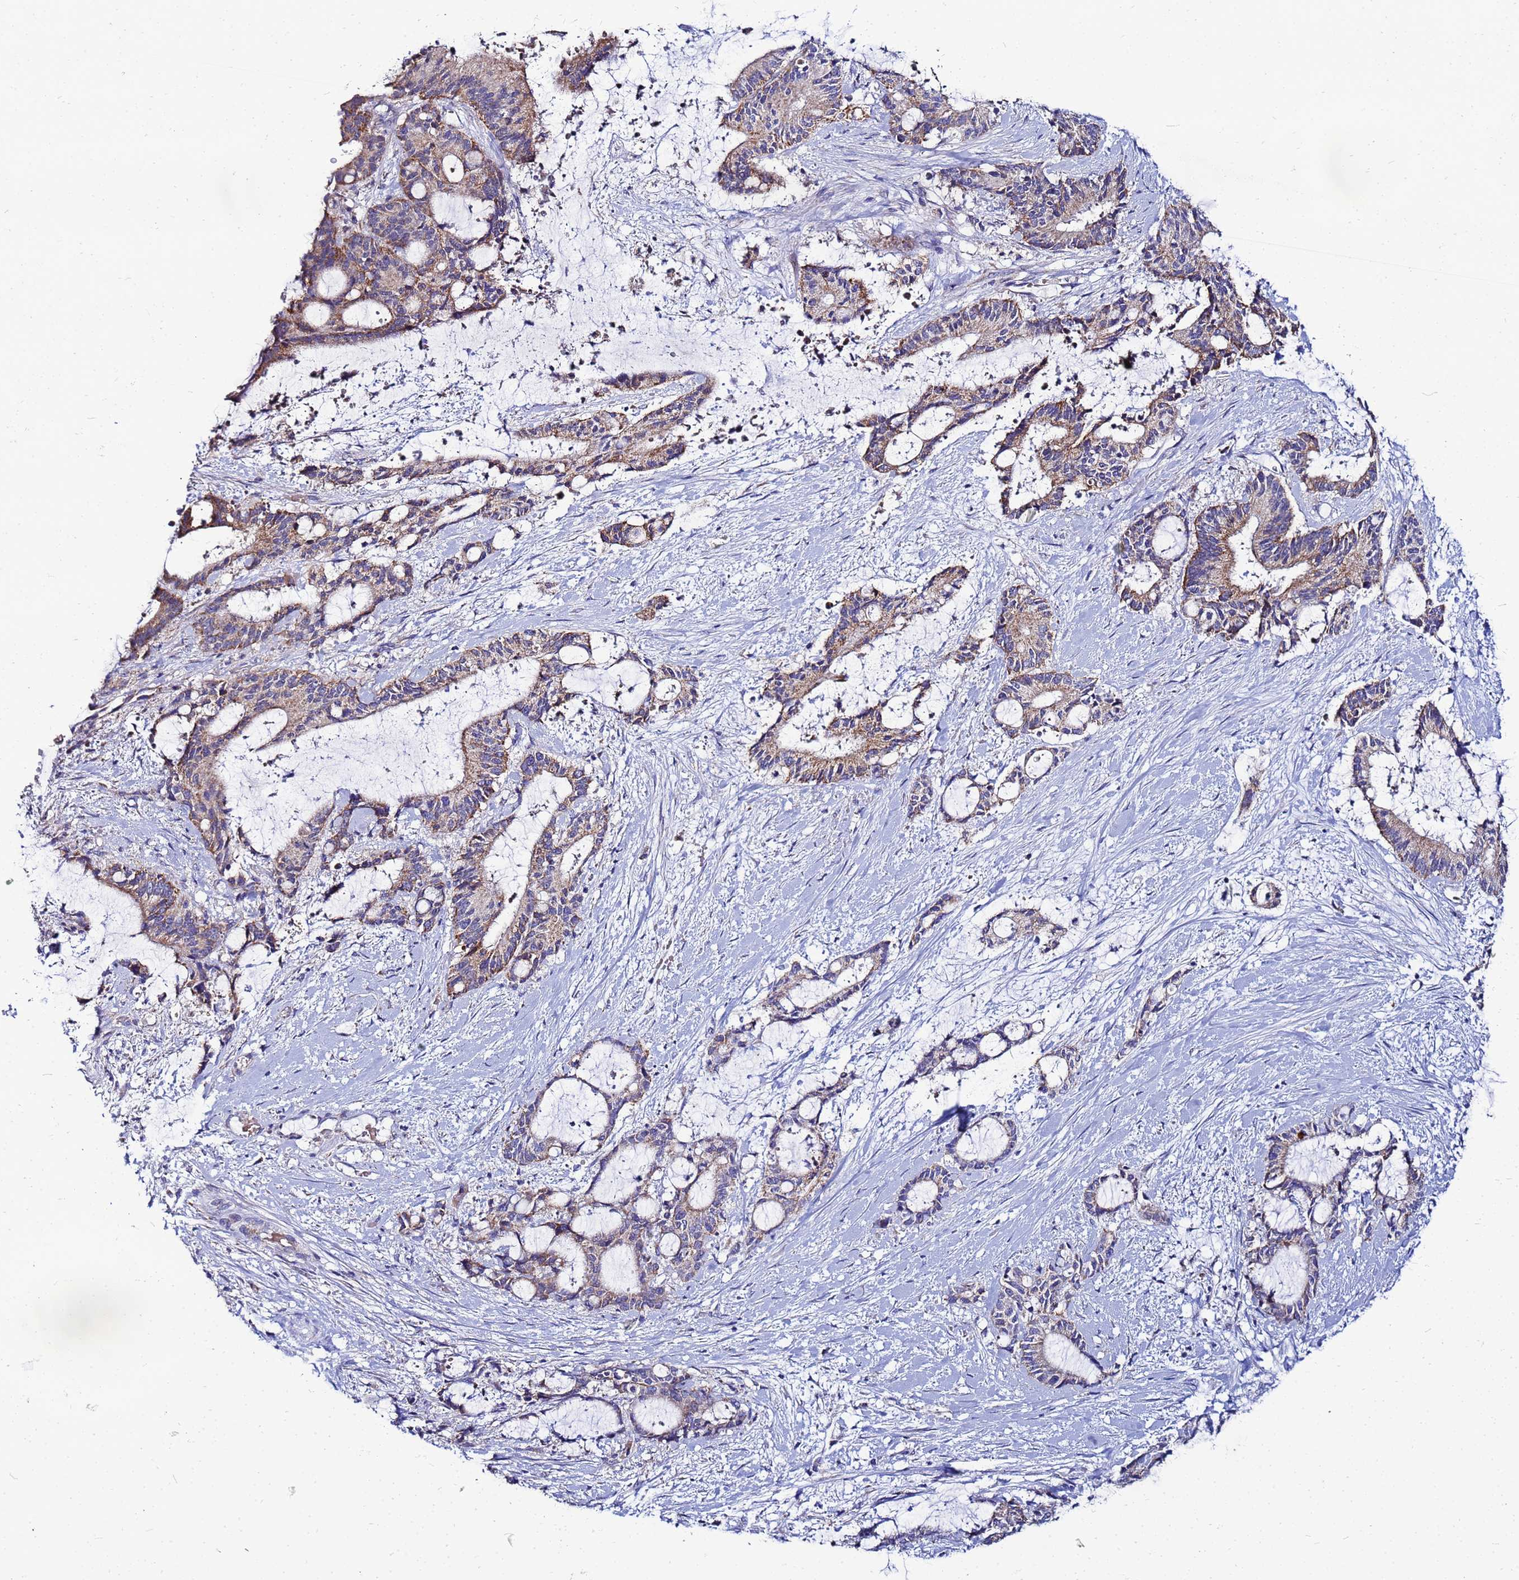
{"staining": {"intensity": "weak", "quantity": ">75%", "location": "cytoplasmic/membranous"}, "tissue": "liver cancer", "cell_type": "Tumor cells", "image_type": "cancer", "snomed": [{"axis": "morphology", "description": "Normal tissue, NOS"}, {"axis": "morphology", "description": "Cholangiocarcinoma"}, {"axis": "topography", "description": "Liver"}, {"axis": "topography", "description": "Peripheral nerve tissue"}], "caption": "Tumor cells exhibit weak cytoplasmic/membranous staining in about >75% of cells in liver cancer (cholangiocarcinoma).", "gene": "FAHD2A", "patient": {"sex": "female", "age": 73}}